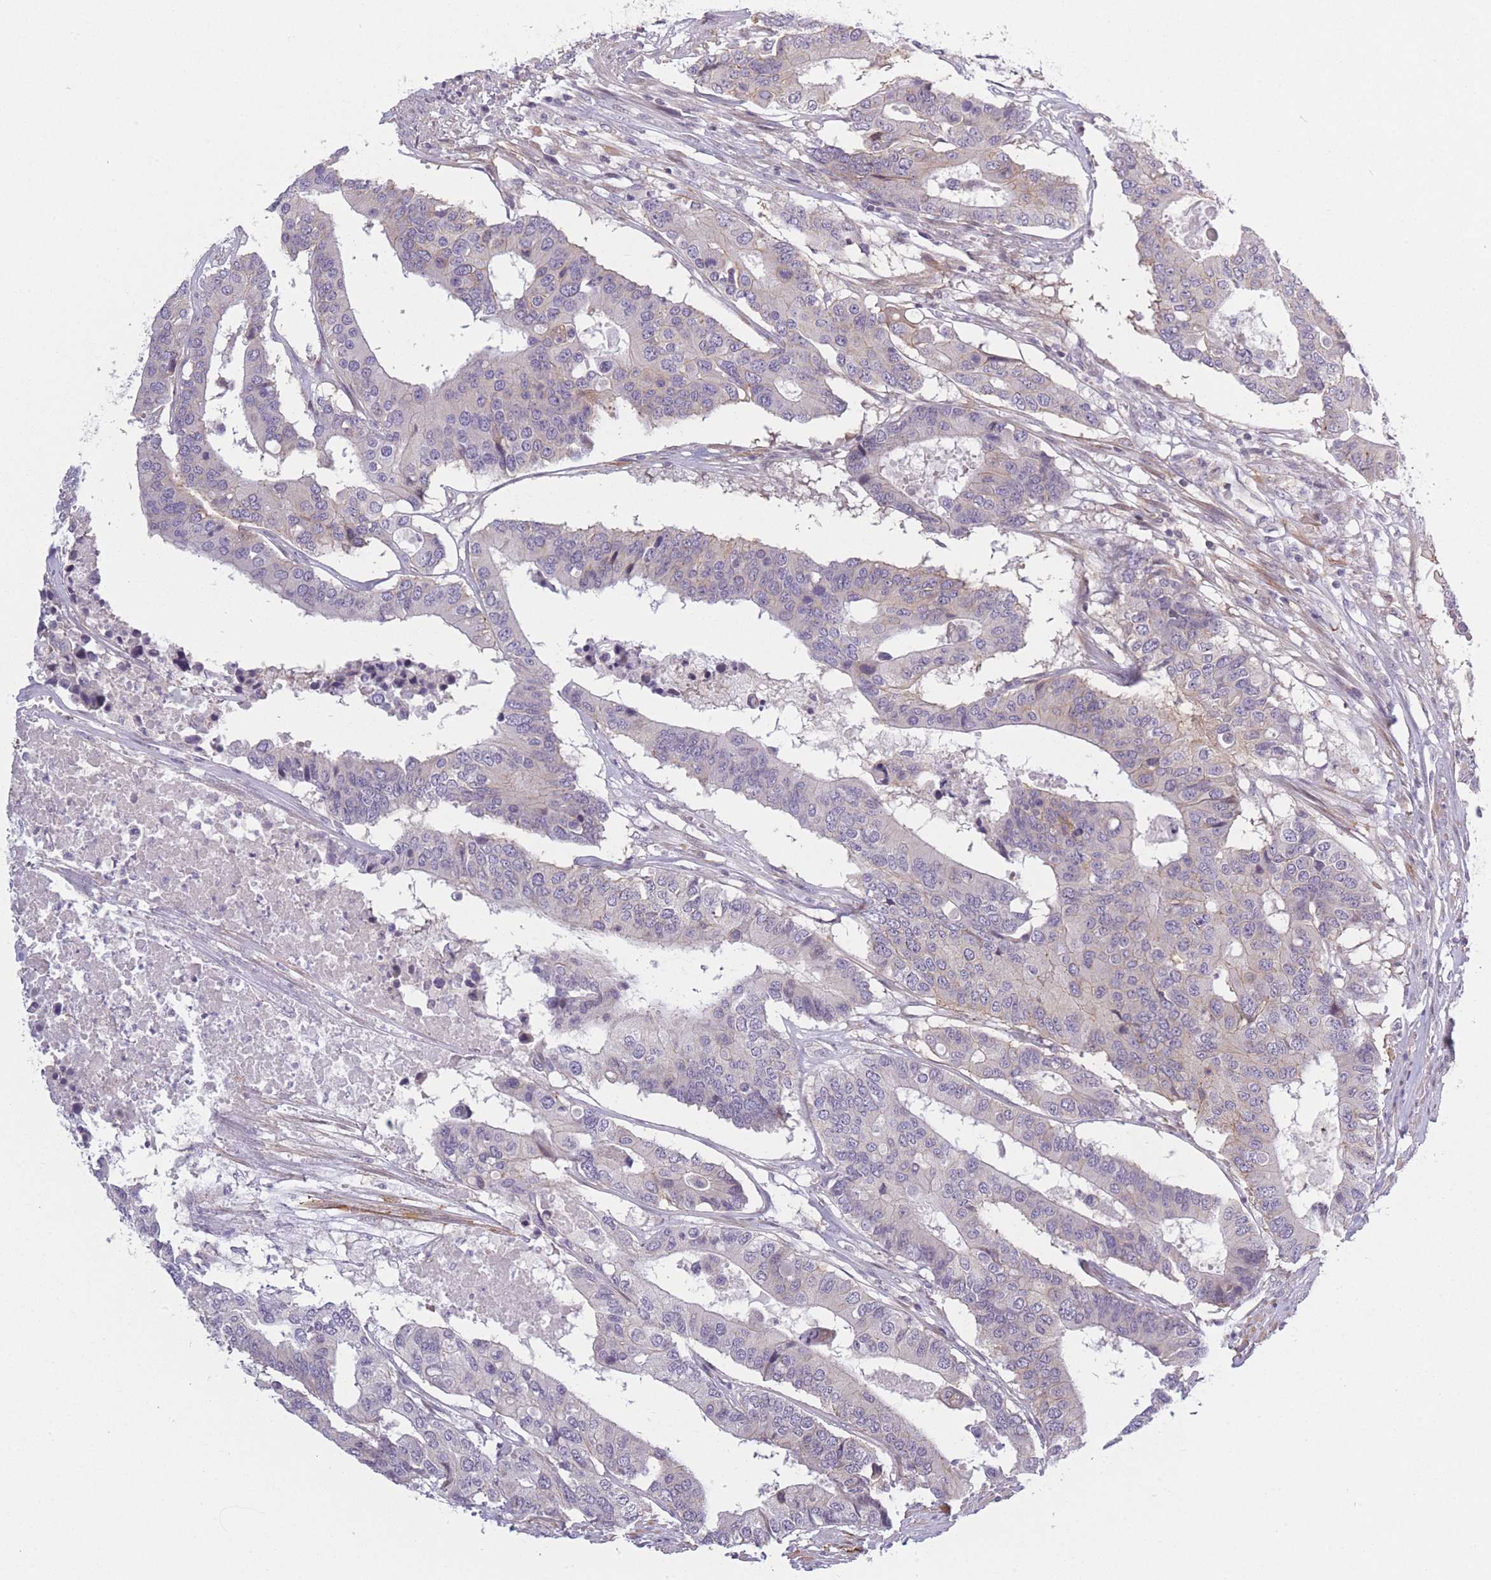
{"staining": {"intensity": "negative", "quantity": "none", "location": "none"}, "tissue": "colorectal cancer", "cell_type": "Tumor cells", "image_type": "cancer", "snomed": [{"axis": "morphology", "description": "Adenocarcinoma, NOS"}, {"axis": "topography", "description": "Colon"}], "caption": "Immunohistochemical staining of human colorectal adenocarcinoma exhibits no significant positivity in tumor cells.", "gene": "SLC7A6", "patient": {"sex": "male", "age": 77}}